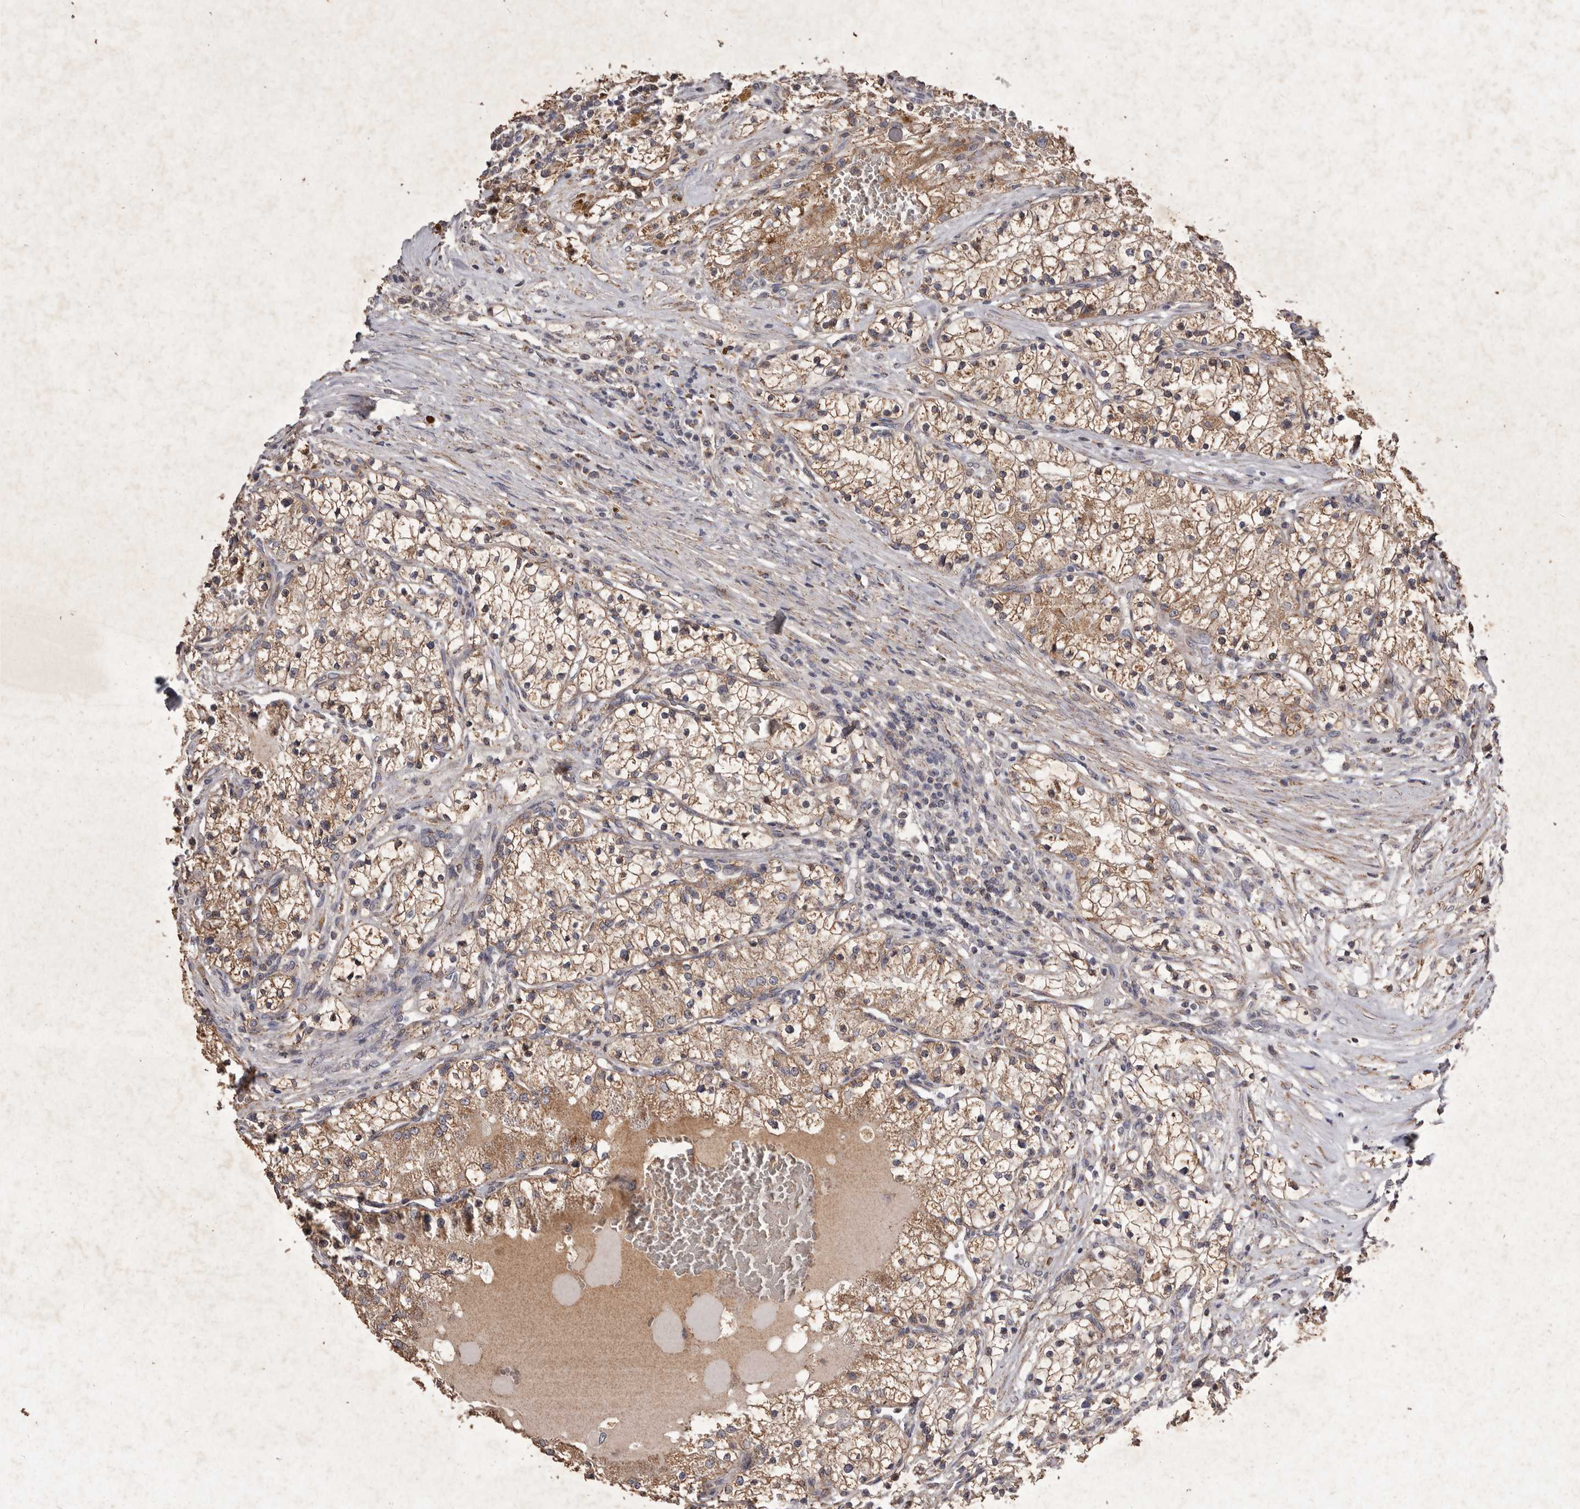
{"staining": {"intensity": "moderate", "quantity": ">75%", "location": "cytoplasmic/membranous"}, "tissue": "renal cancer", "cell_type": "Tumor cells", "image_type": "cancer", "snomed": [{"axis": "morphology", "description": "Normal tissue, NOS"}, {"axis": "morphology", "description": "Adenocarcinoma, NOS"}, {"axis": "topography", "description": "Kidney"}], "caption": "A brown stain labels moderate cytoplasmic/membranous positivity of a protein in human adenocarcinoma (renal) tumor cells. (DAB IHC with brightfield microscopy, high magnification).", "gene": "CXCL14", "patient": {"sex": "male", "age": 68}}